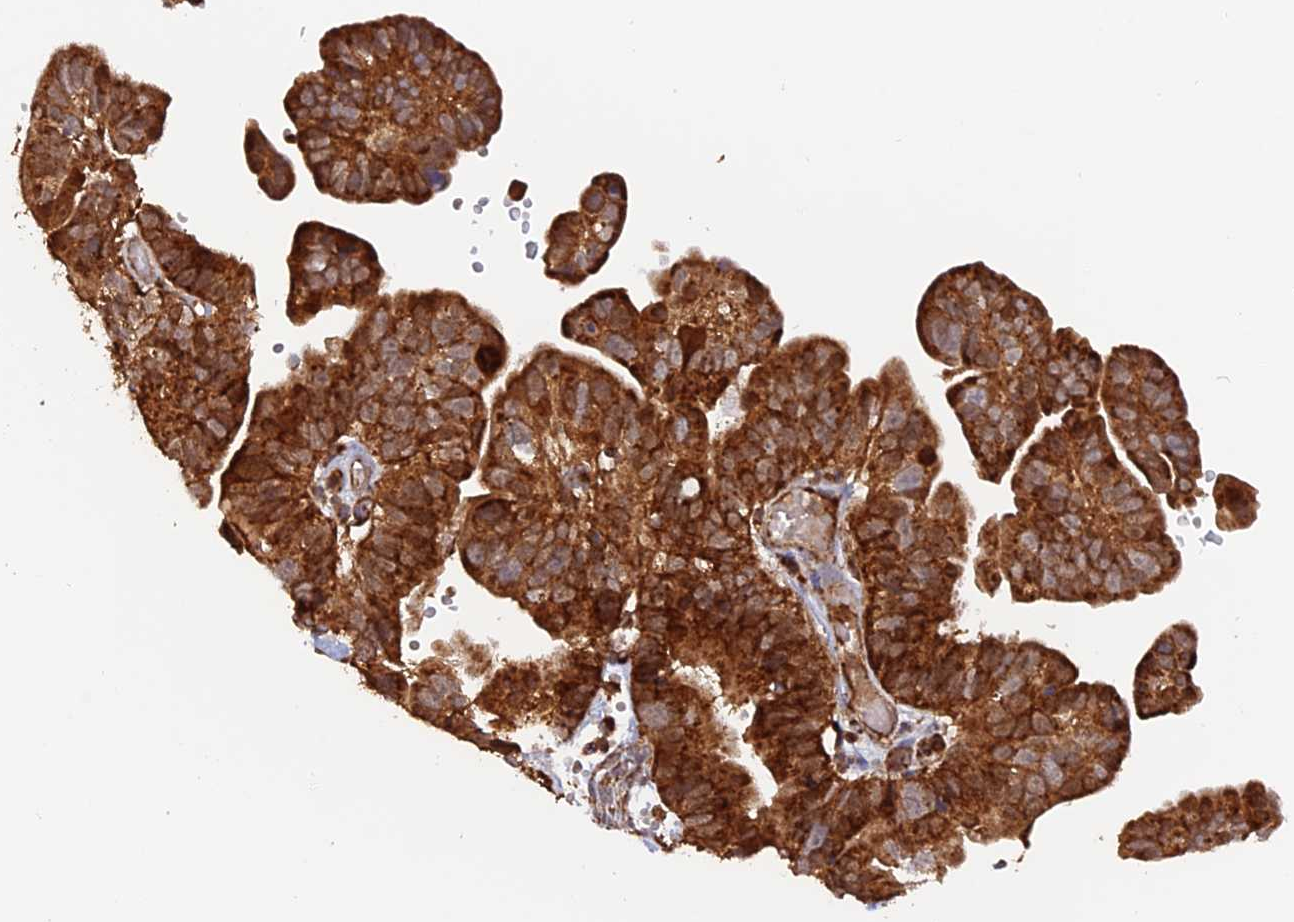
{"staining": {"intensity": "strong", "quantity": ">75%", "location": "cytoplasmic/membranous"}, "tissue": "ovarian cancer", "cell_type": "Tumor cells", "image_type": "cancer", "snomed": [{"axis": "morphology", "description": "Cystadenocarcinoma, serous, NOS"}, {"axis": "topography", "description": "Ovary"}], "caption": "Protein staining of ovarian serous cystadenocarcinoma tissue demonstrates strong cytoplasmic/membranous positivity in approximately >75% of tumor cells. The protein is shown in brown color, while the nuclei are stained blue.", "gene": "DTYMK", "patient": {"sex": "female", "age": 56}}